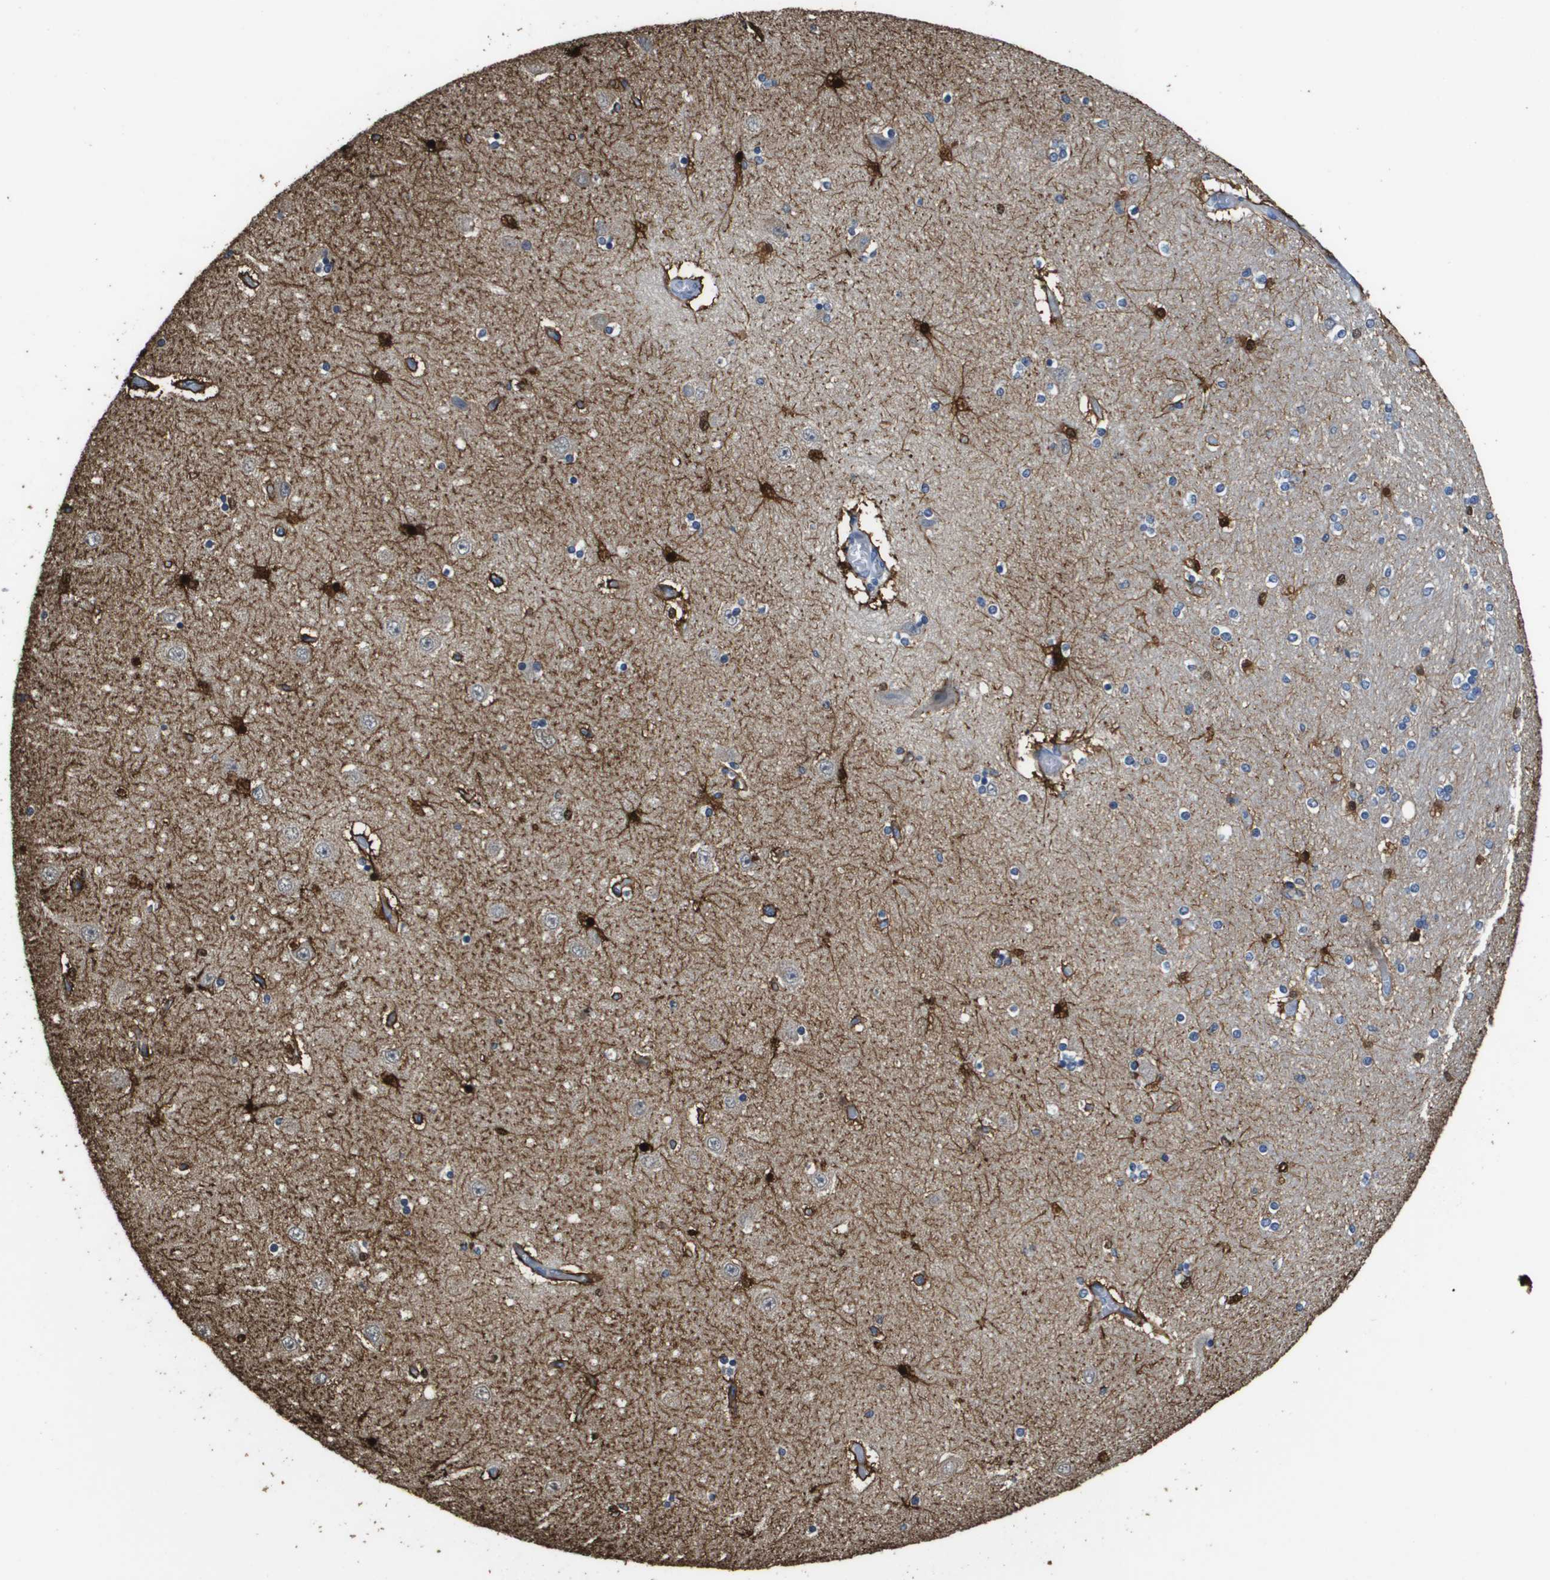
{"staining": {"intensity": "strong", "quantity": "25%-75%", "location": "nuclear"}, "tissue": "hippocampus", "cell_type": "Glial cells", "image_type": "normal", "snomed": [{"axis": "morphology", "description": "Normal tissue, NOS"}, {"axis": "topography", "description": "Hippocampus"}], "caption": "Human hippocampus stained with a brown dye exhibits strong nuclear positive positivity in approximately 25%-75% of glial cells.", "gene": "MT3", "patient": {"sex": "female", "age": 54}}